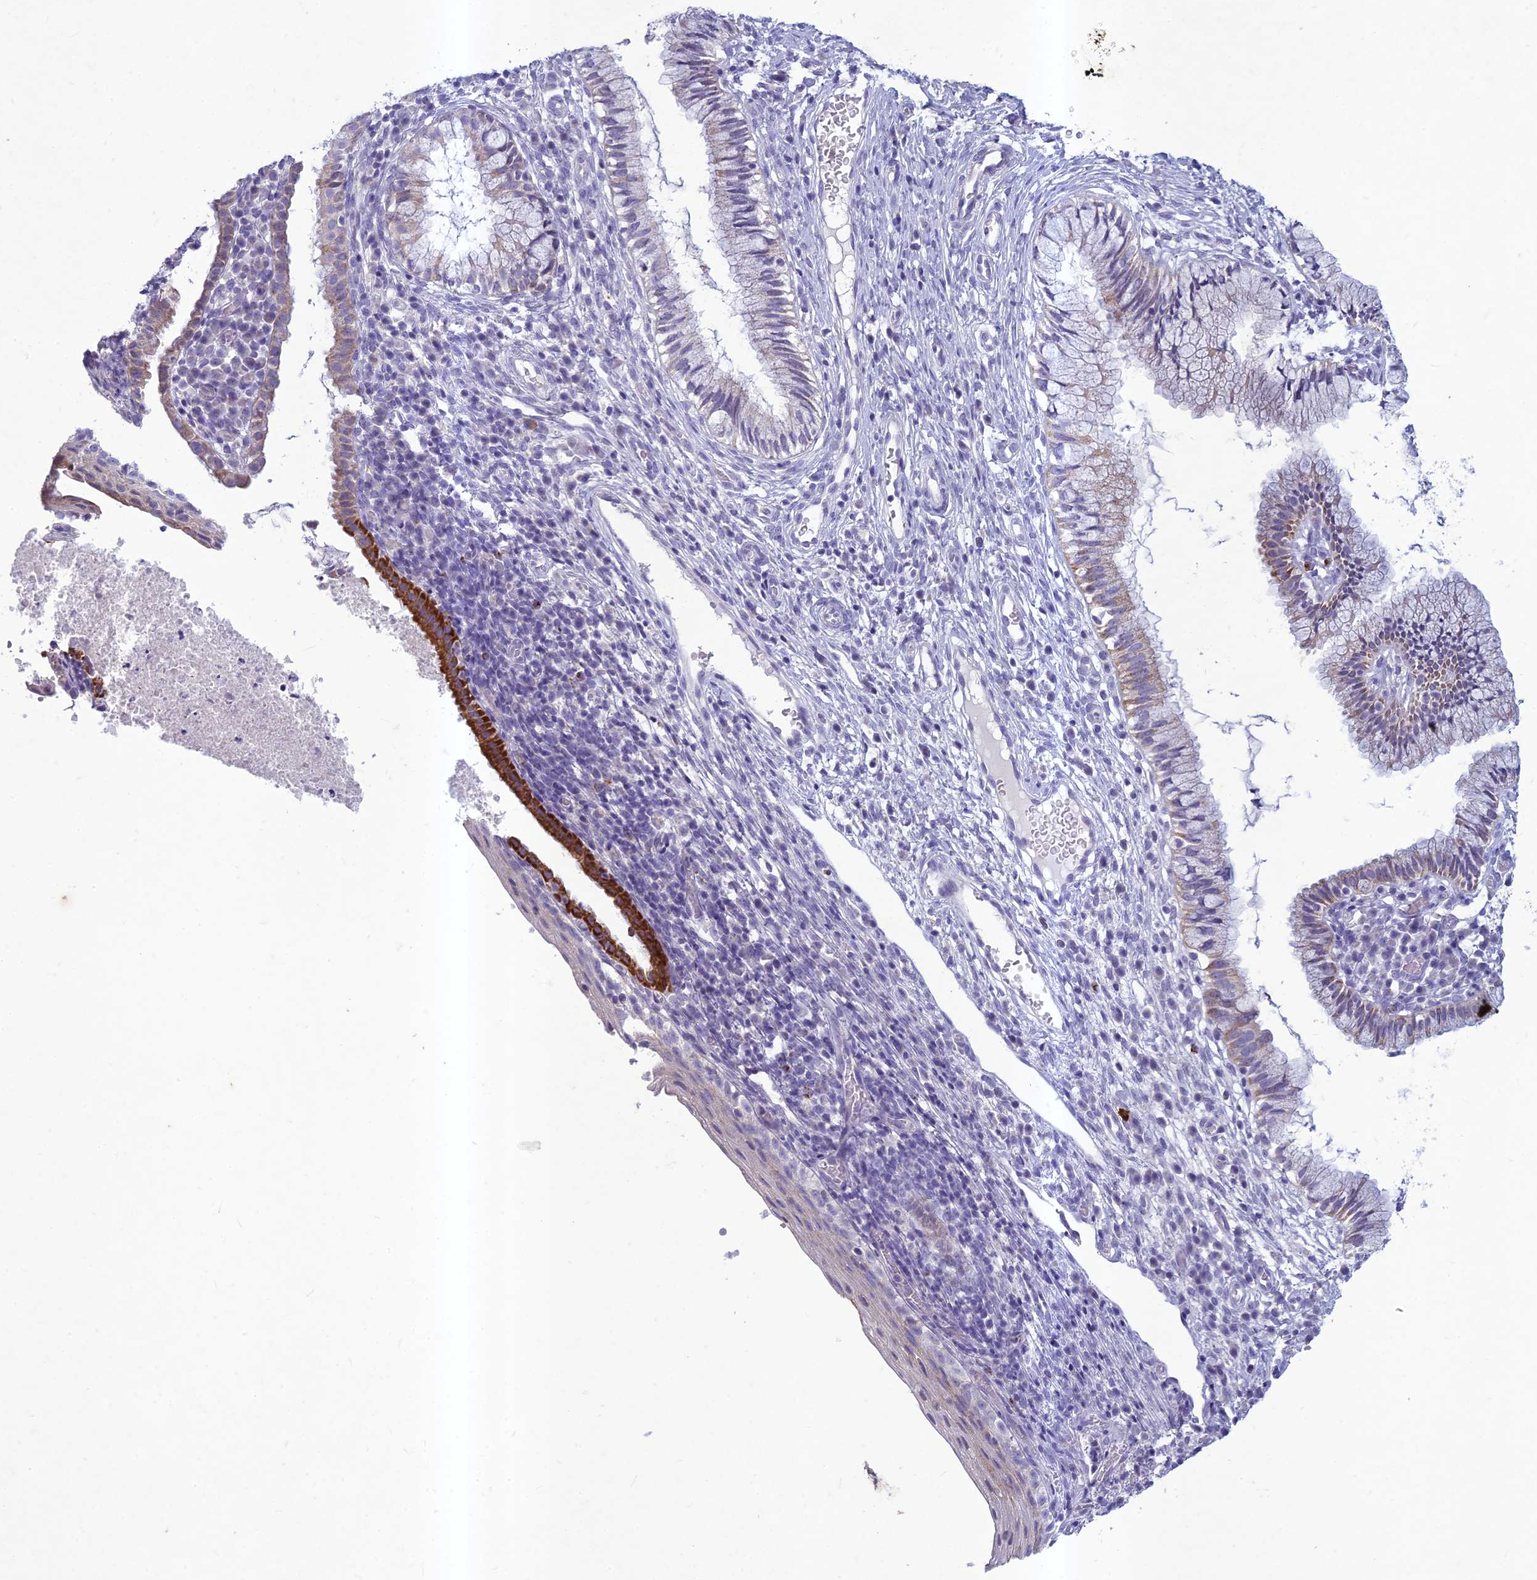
{"staining": {"intensity": "strong", "quantity": "<25%", "location": "cytoplasmic/membranous"}, "tissue": "cervix", "cell_type": "Glandular cells", "image_type": "normal", "snomed": [{"axis": "morphology", "description": "Normal tissue, NOS"}, {"axis": "topography", "description": "Cervix"}], "caption": "Glandular cells demonstrate medium levels of strong cytoplasmic/membranous positivity in about <25% of cells in unremarkable cervix.", "gene": "HIGD1A", "patient": {"sex": "female", "age": 27}}